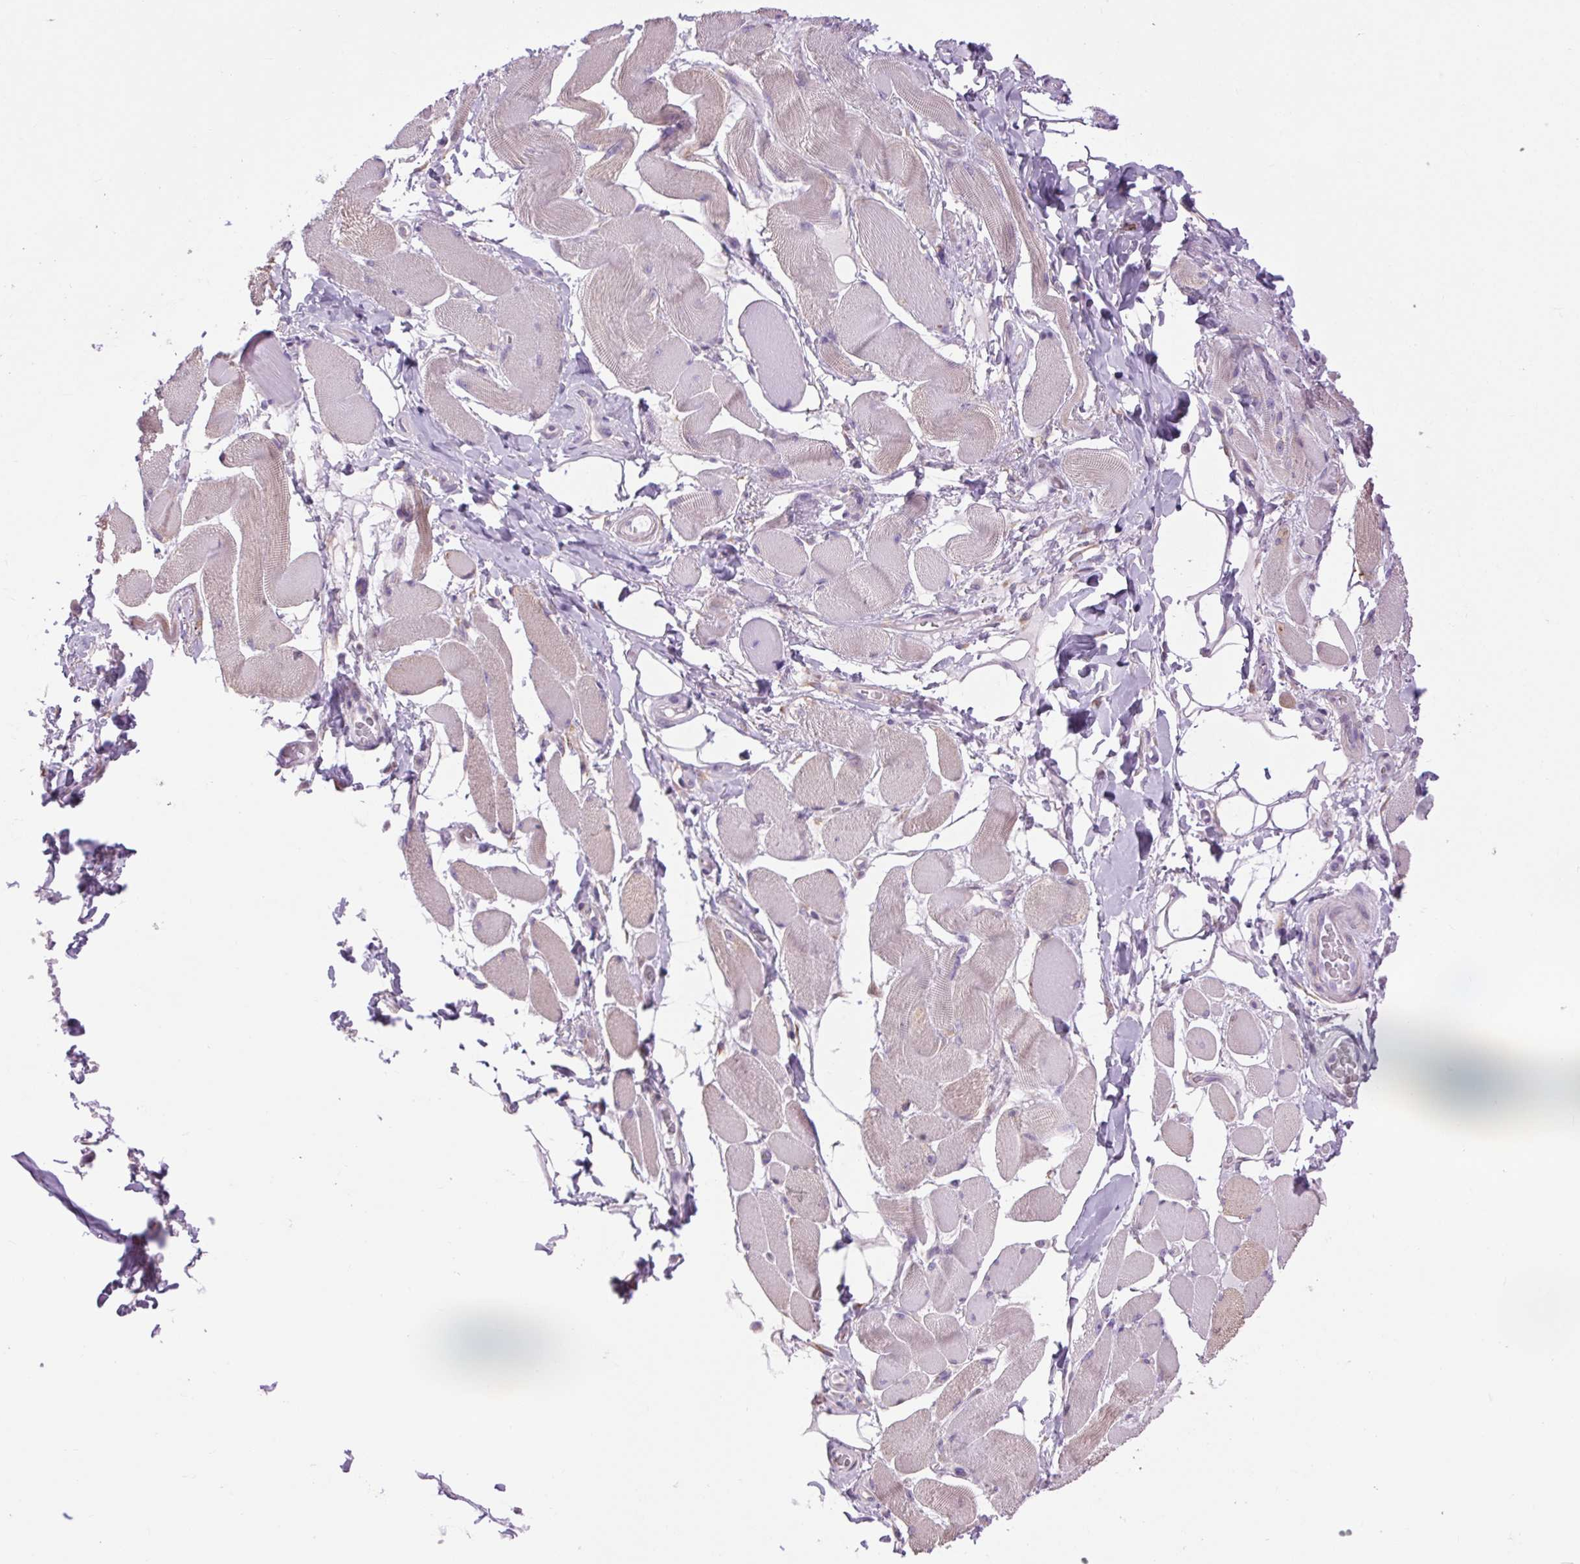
{"staining": {"intensity": "negative", "quantity": "none", "location": "none"}, "tissue": "skeletal muscle", "cell_type": "Myocytes", "image_type": "normal", "snomed": [{"axis": "morphology", "description": "Normal tissue, NOS"}, {"axis": "topography", "description": "Skeletal muscle"}, {"axis": "topography", "description": "Anal"}, {"axis": "topography", "description": "Peripheral nerve tissue"}], "caption": "Immunohistochemistry micrograph of unremarkable skeletal muscle: human skeletal muscle stained with DAB reveals no significant protein positivity in myocytes.", "gene": "SOWAHC", "patient": {"sex": "male", "age": 53}}